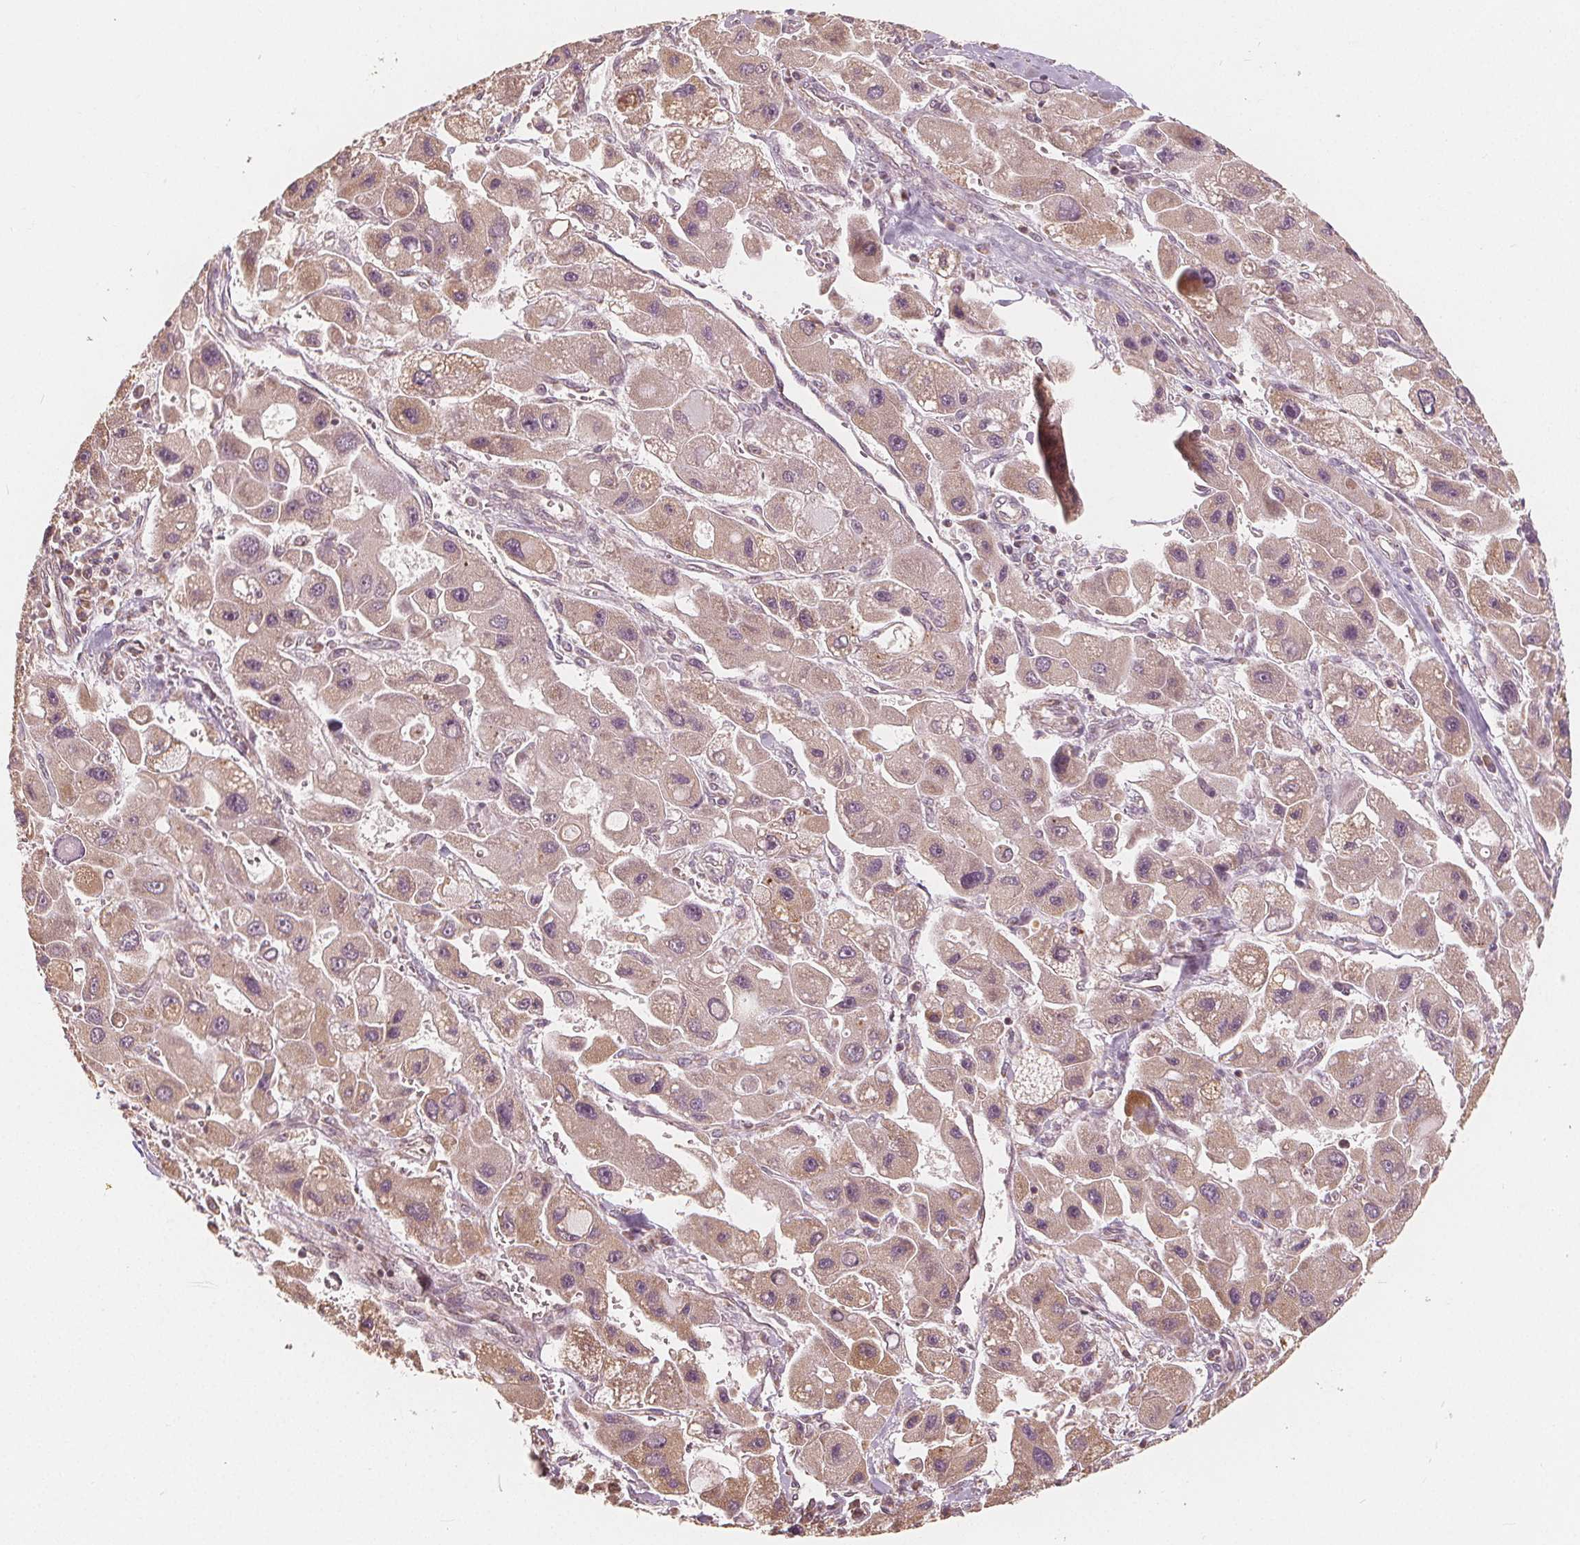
{"staining": {"intensity": "weak", "quantity": ">75%", "location": "cytoplasmic/membranous"}, "tissue": "liver cancer", "cell_type": "Tumor cells", "image_type": "cancer", "snomed": [{"axis": "morphology", "description": "Carcinoma, Hepatocellular, NOS"}, {"axis": "topography", "description": "Liver"}], "caption": "IHC of human liver cancer exhibits low levels of weak cytoplasmic/membranous positivity in about >75% of tumor cells.", "gene": "PEX26", "patient": {"sex": "male", "age": 24}}